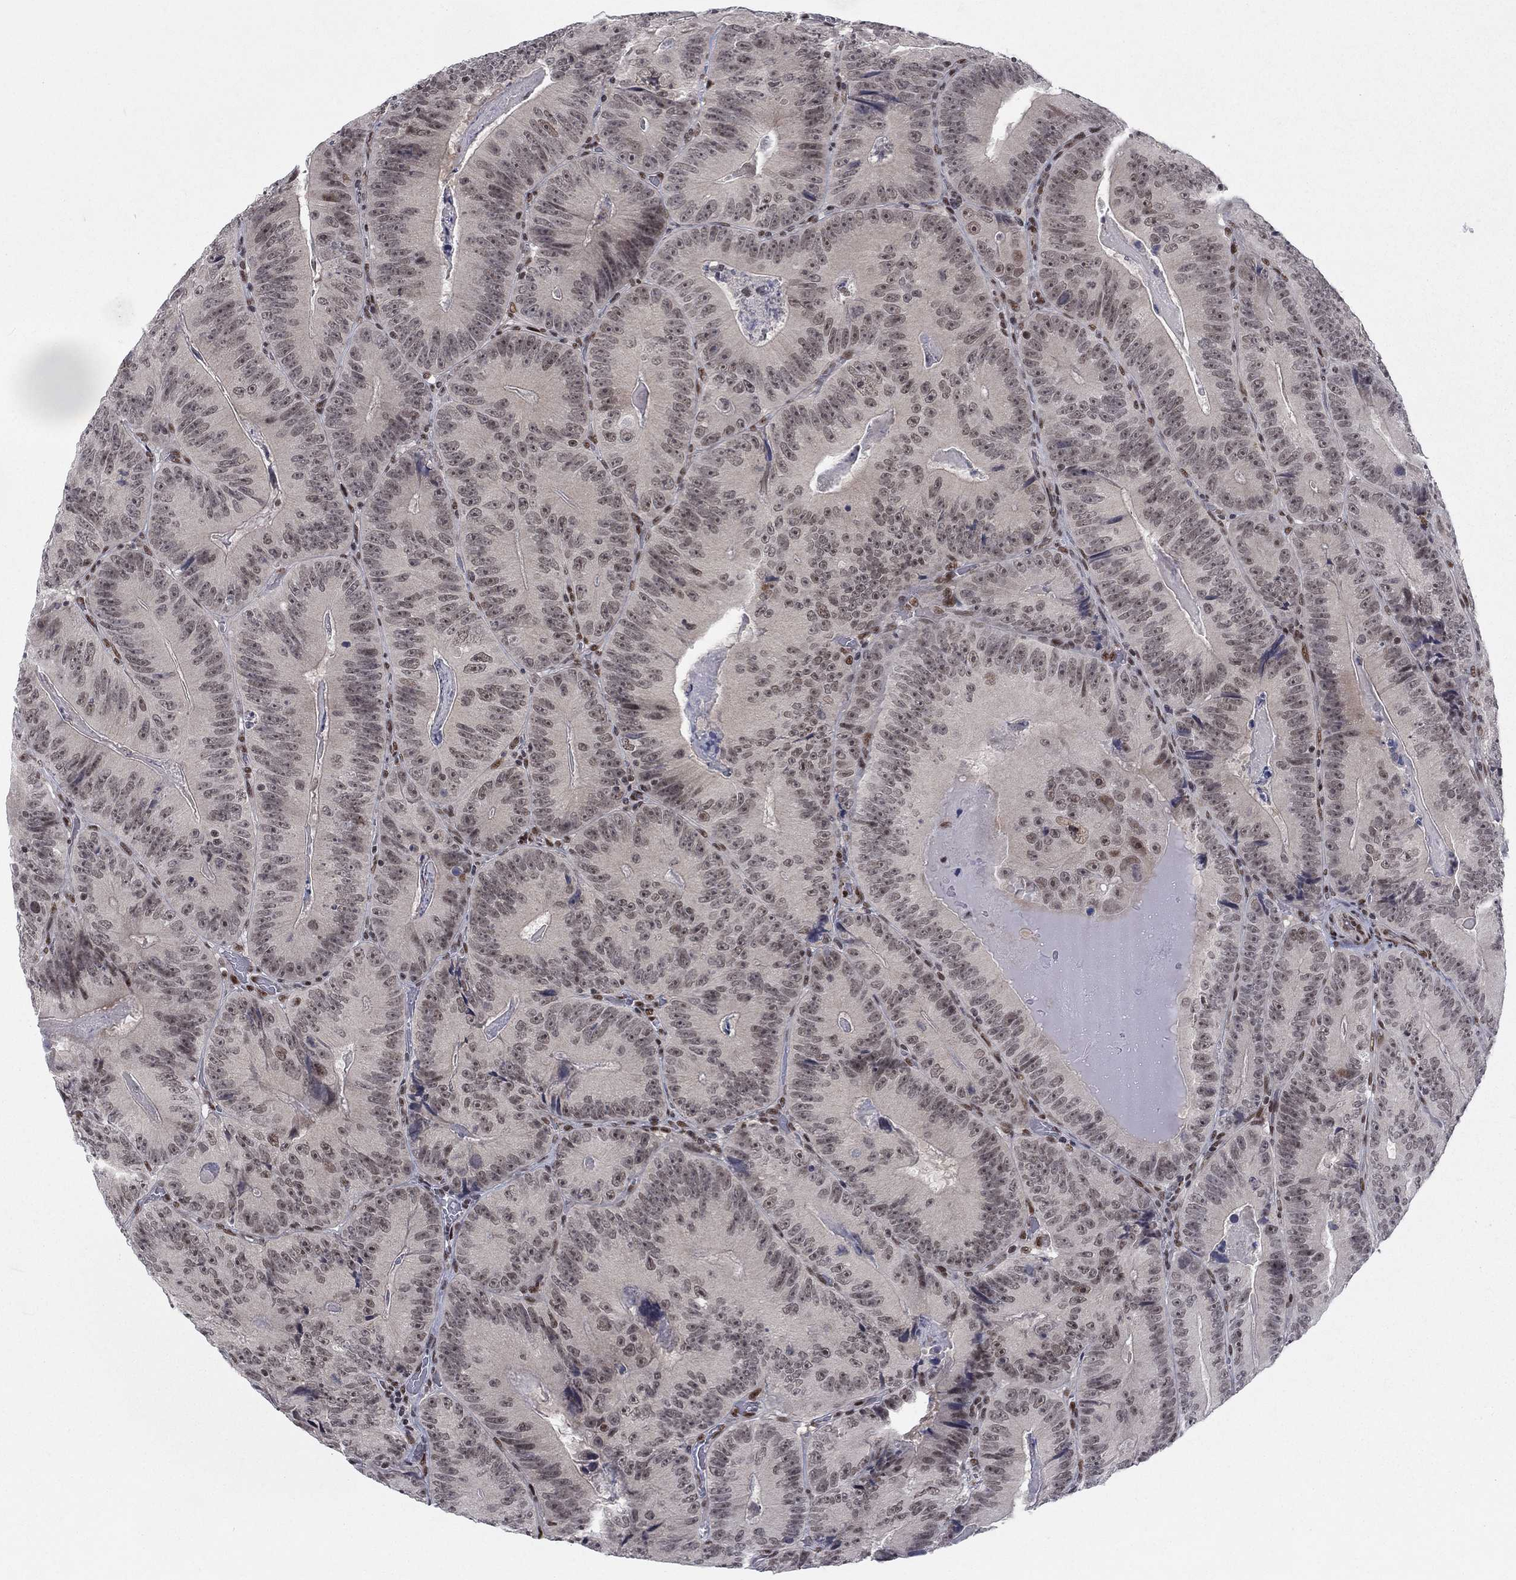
{"staining": {"intensity": "negative", "quantity": "none", "location": "none"}, "tissue": "colorectal cancer", "cell_type": "Tumor cells", "image_type": "cancer", "snomed": [{"axis": "morphology", "description": "Adenocarcinoma, NOS"}, {"axis": "topography", "description": "Colon"}], "caption": "This is an immunohistochemistry micrograph of human colorectal cancer (adenocarcinoma). There is no positivity in tumor cells.", "gene": "FYTTD1", "patient": {"sex": "female", "age": 86}}